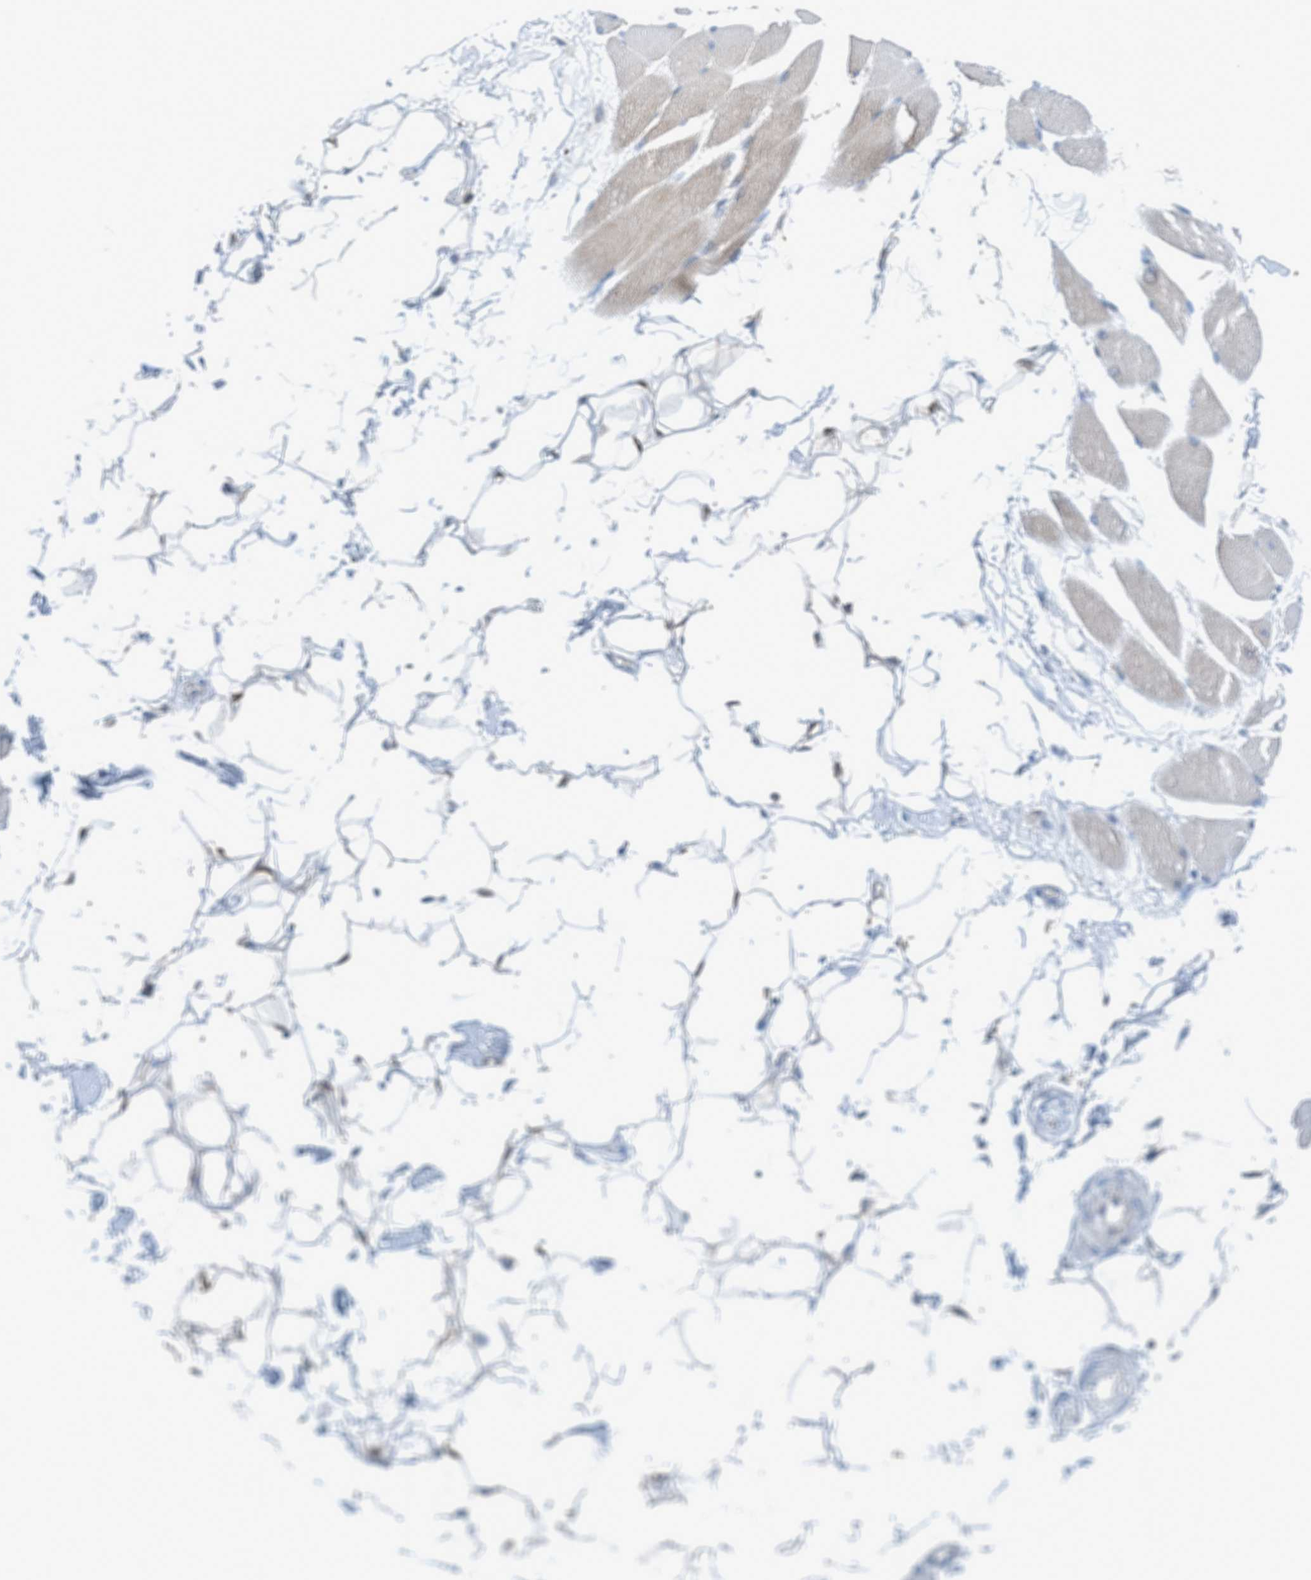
{"staining": {"intensity": "weak", "quantity": "<25%", "location": "cytoplasmic/membranous"}, "tissue": "skeletal muscle", "cell_type": "Myocytes", "image_type": "normal", "snomed": [{"axis": "morphology", "description": "Normal tissue, NOS"}, {"axis": "topography", "description": "Skeletal muscle"}, {"axis": "topography", "description": "Peripheral nerve tissue"}], "caption": "High magnification brightfield microscopy of normal skeletal muscle stained with DAB (brown) and counterstained with hematoxylin (blue): myocytes show no significant staining.", "gene": "PPM1D", "patient": {"sex": "female", "age": 84}}